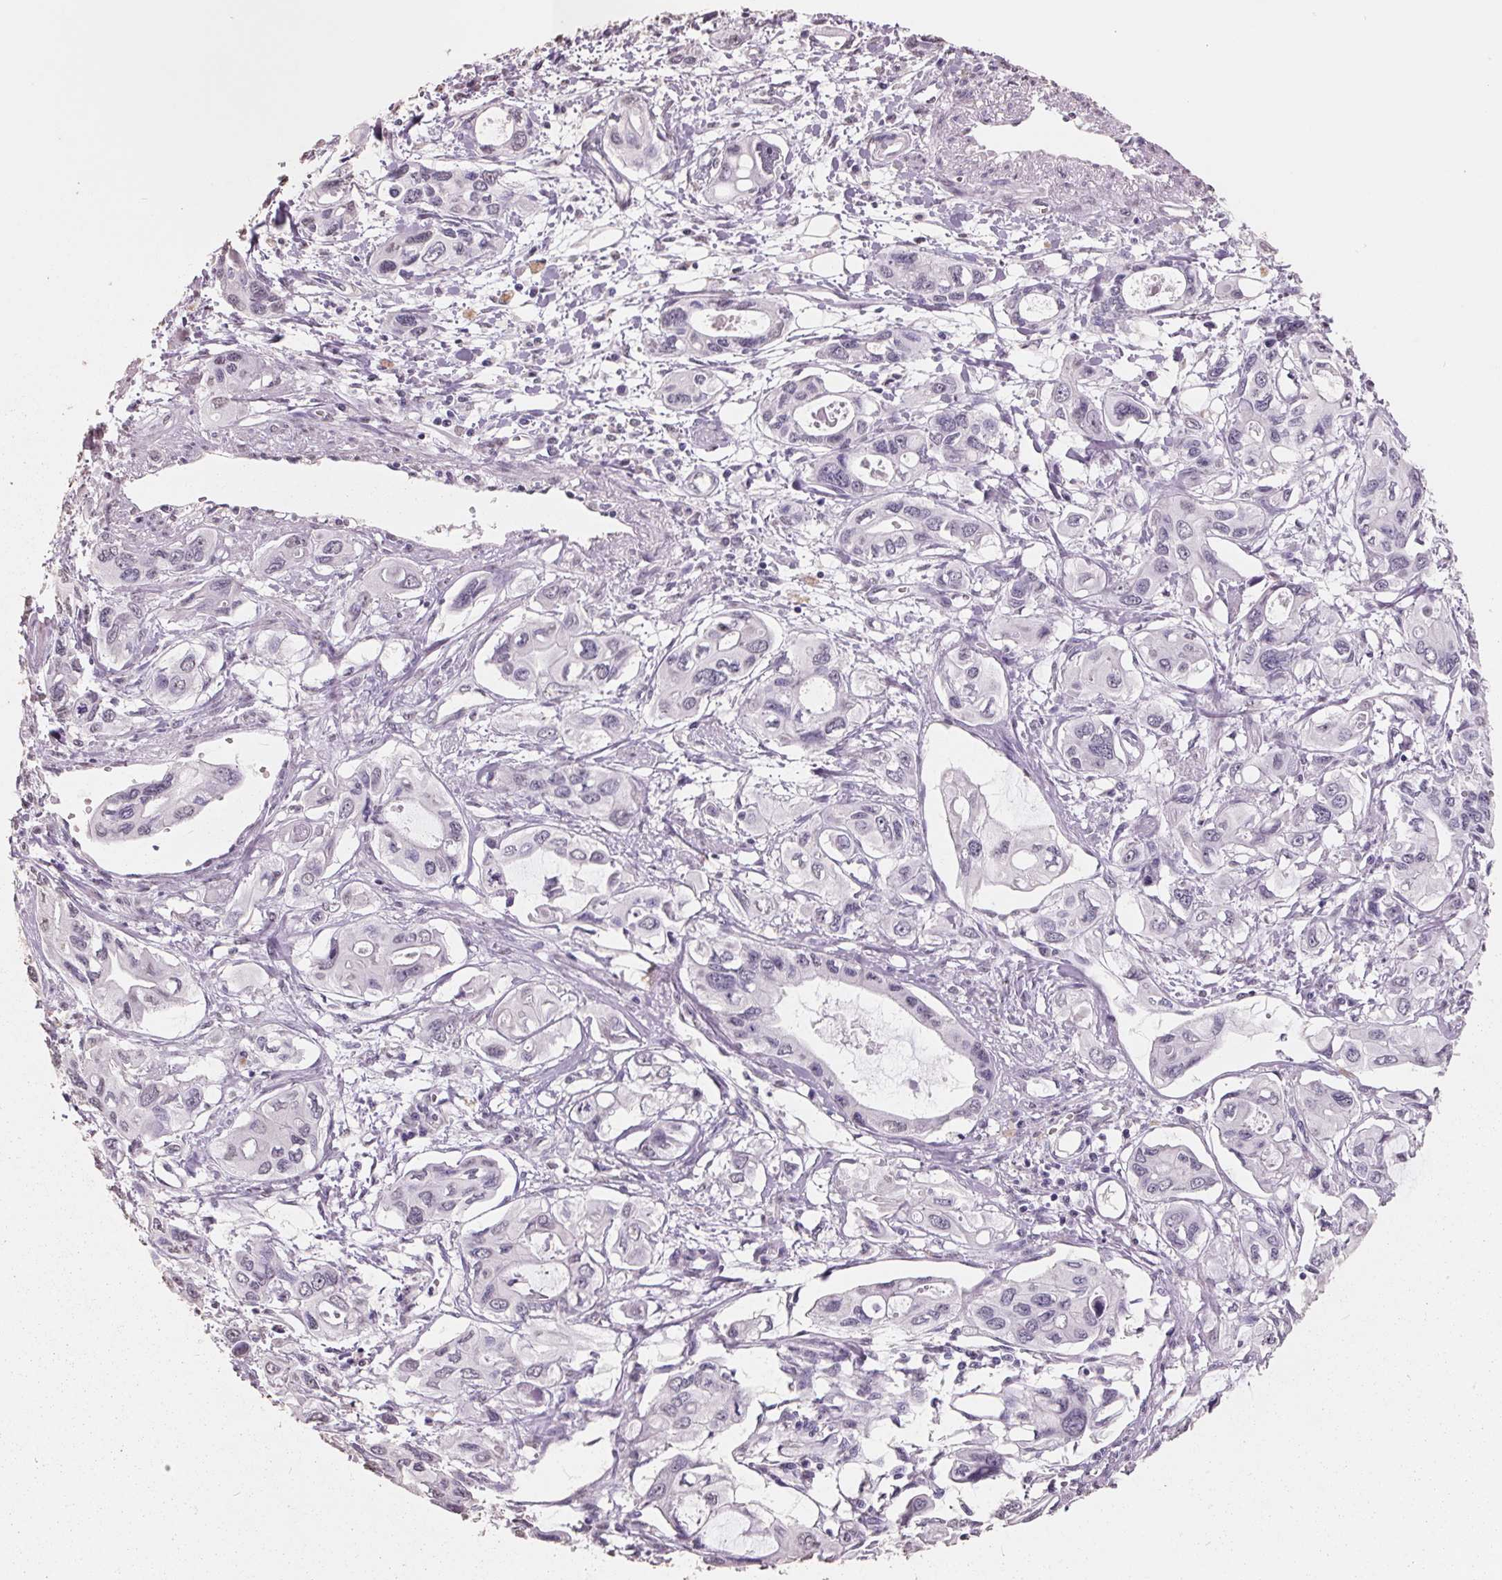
{"staining": {"intensity": "negative", "quantity": "none", "location": "none"}, "tissue": "pancreatic cancer", "cell_type": "Tumor cells", "image_type": "cancer", "snomed": [{"axis": "morphology", "description": "Adenocarcinoma, NOS"}, {"axis": "topography", "description": "Pancreas"}], "caption": "Tumor cells are negative for protein expression in human pancreatic adenocarcinoma.", "gene": "FTCD", "patient": {"sex": "male", "age": 60}}